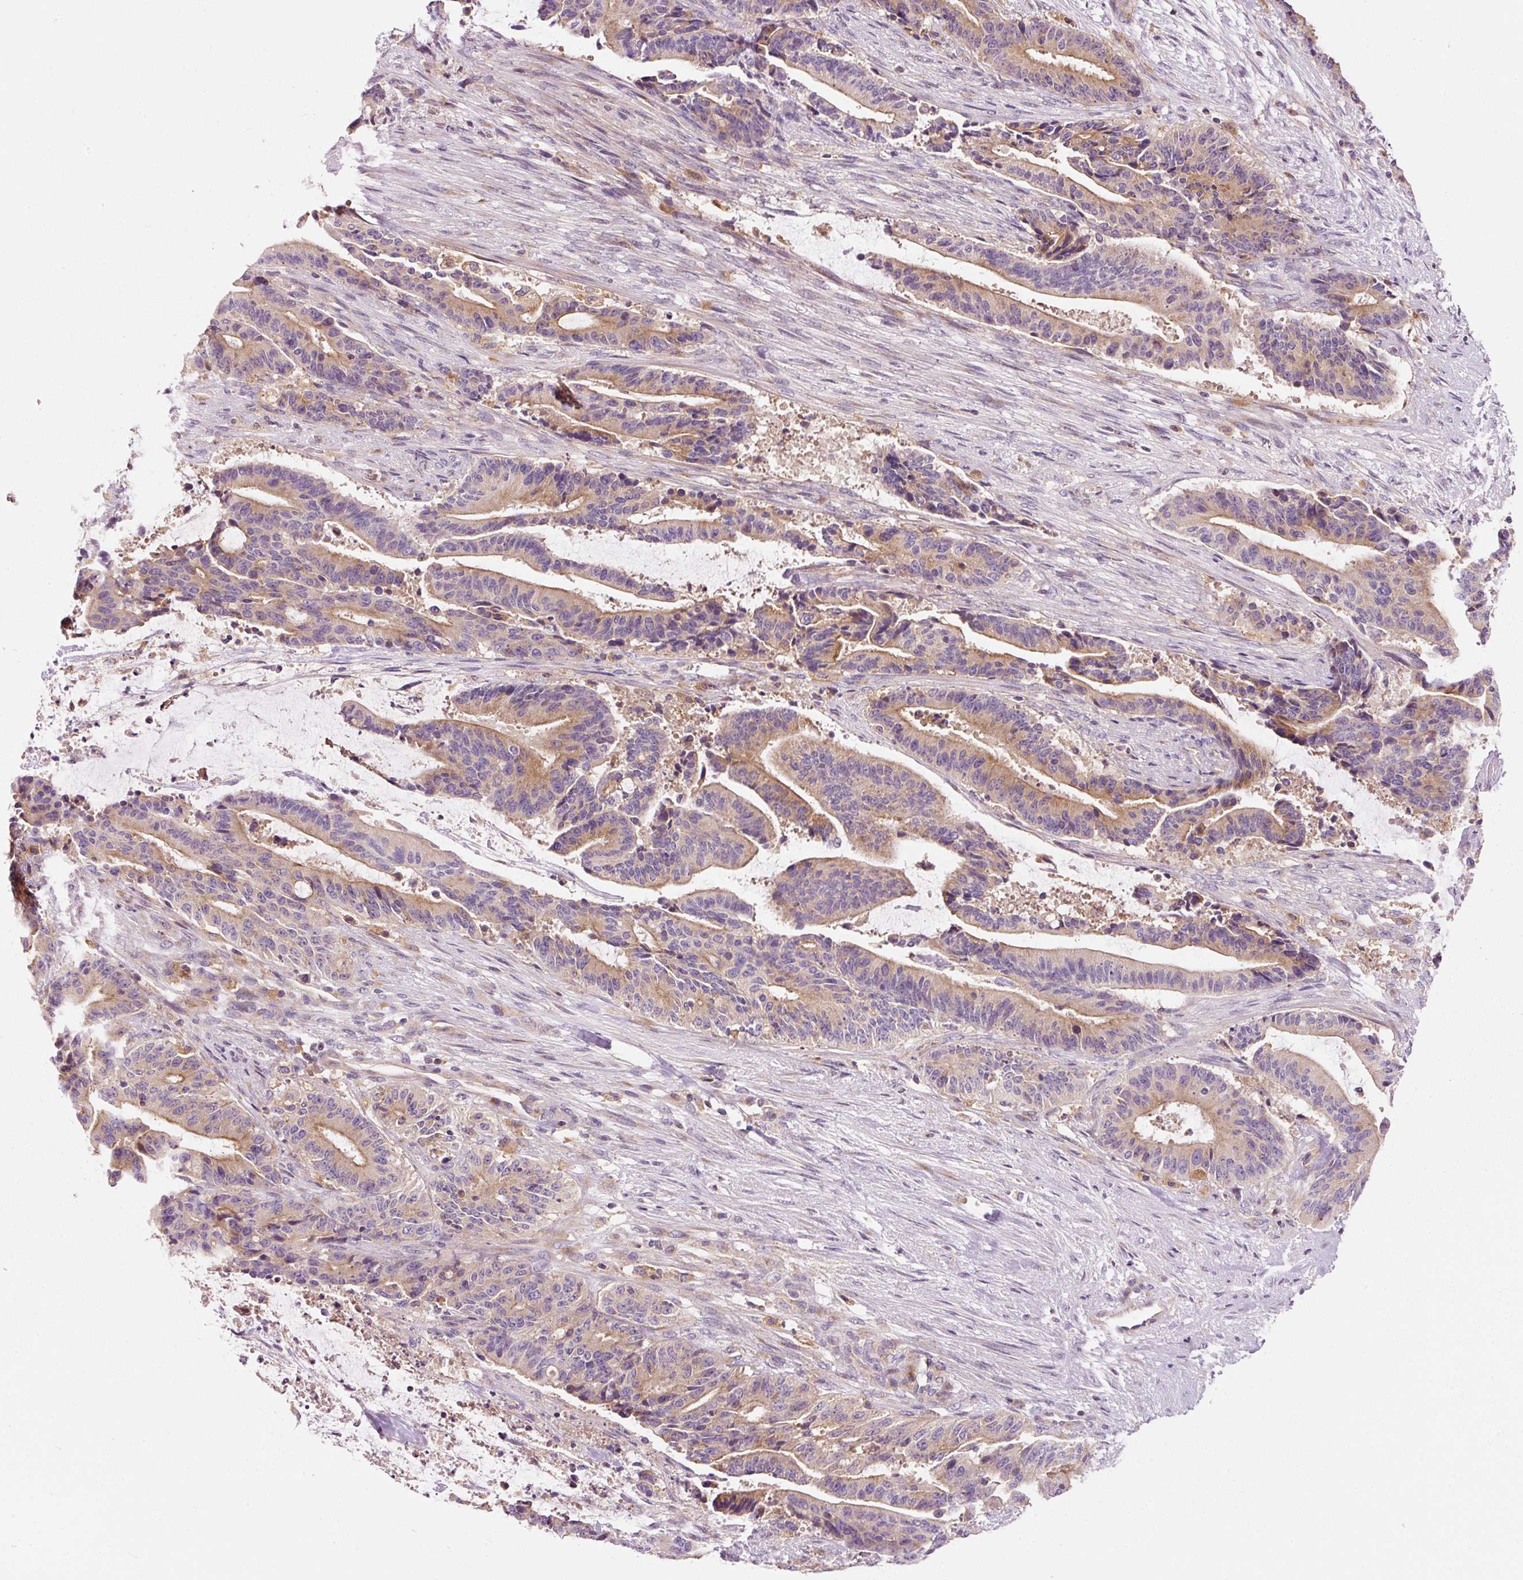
{"staining": {"intensity": "moderate", "quantity": "25%-75%", "location": "cytoplasmic/membranous"}, "tissue": "liver cancer", "cell_type": "Tumor cells", "image_type": "cancer", "snomed": [{"axis": "morphology", "description": "Normal tissue, NOS"}, {"axis": "morphology", "description": "Cholangiocarcinoma"}, {"axis": "topography", "description": "Liver"}, {"axis": "topography", "description": "Peripheral nerve tissue"}], "caption": "IHC (DAB) staining of human cholangiocarcinoma (liver) displays moderate cytoplasmic/membranous protein staining in about 25%-75% of tumor cells.", "gene": "NAPA", "patient": {"sex": "female", "age": 73}}